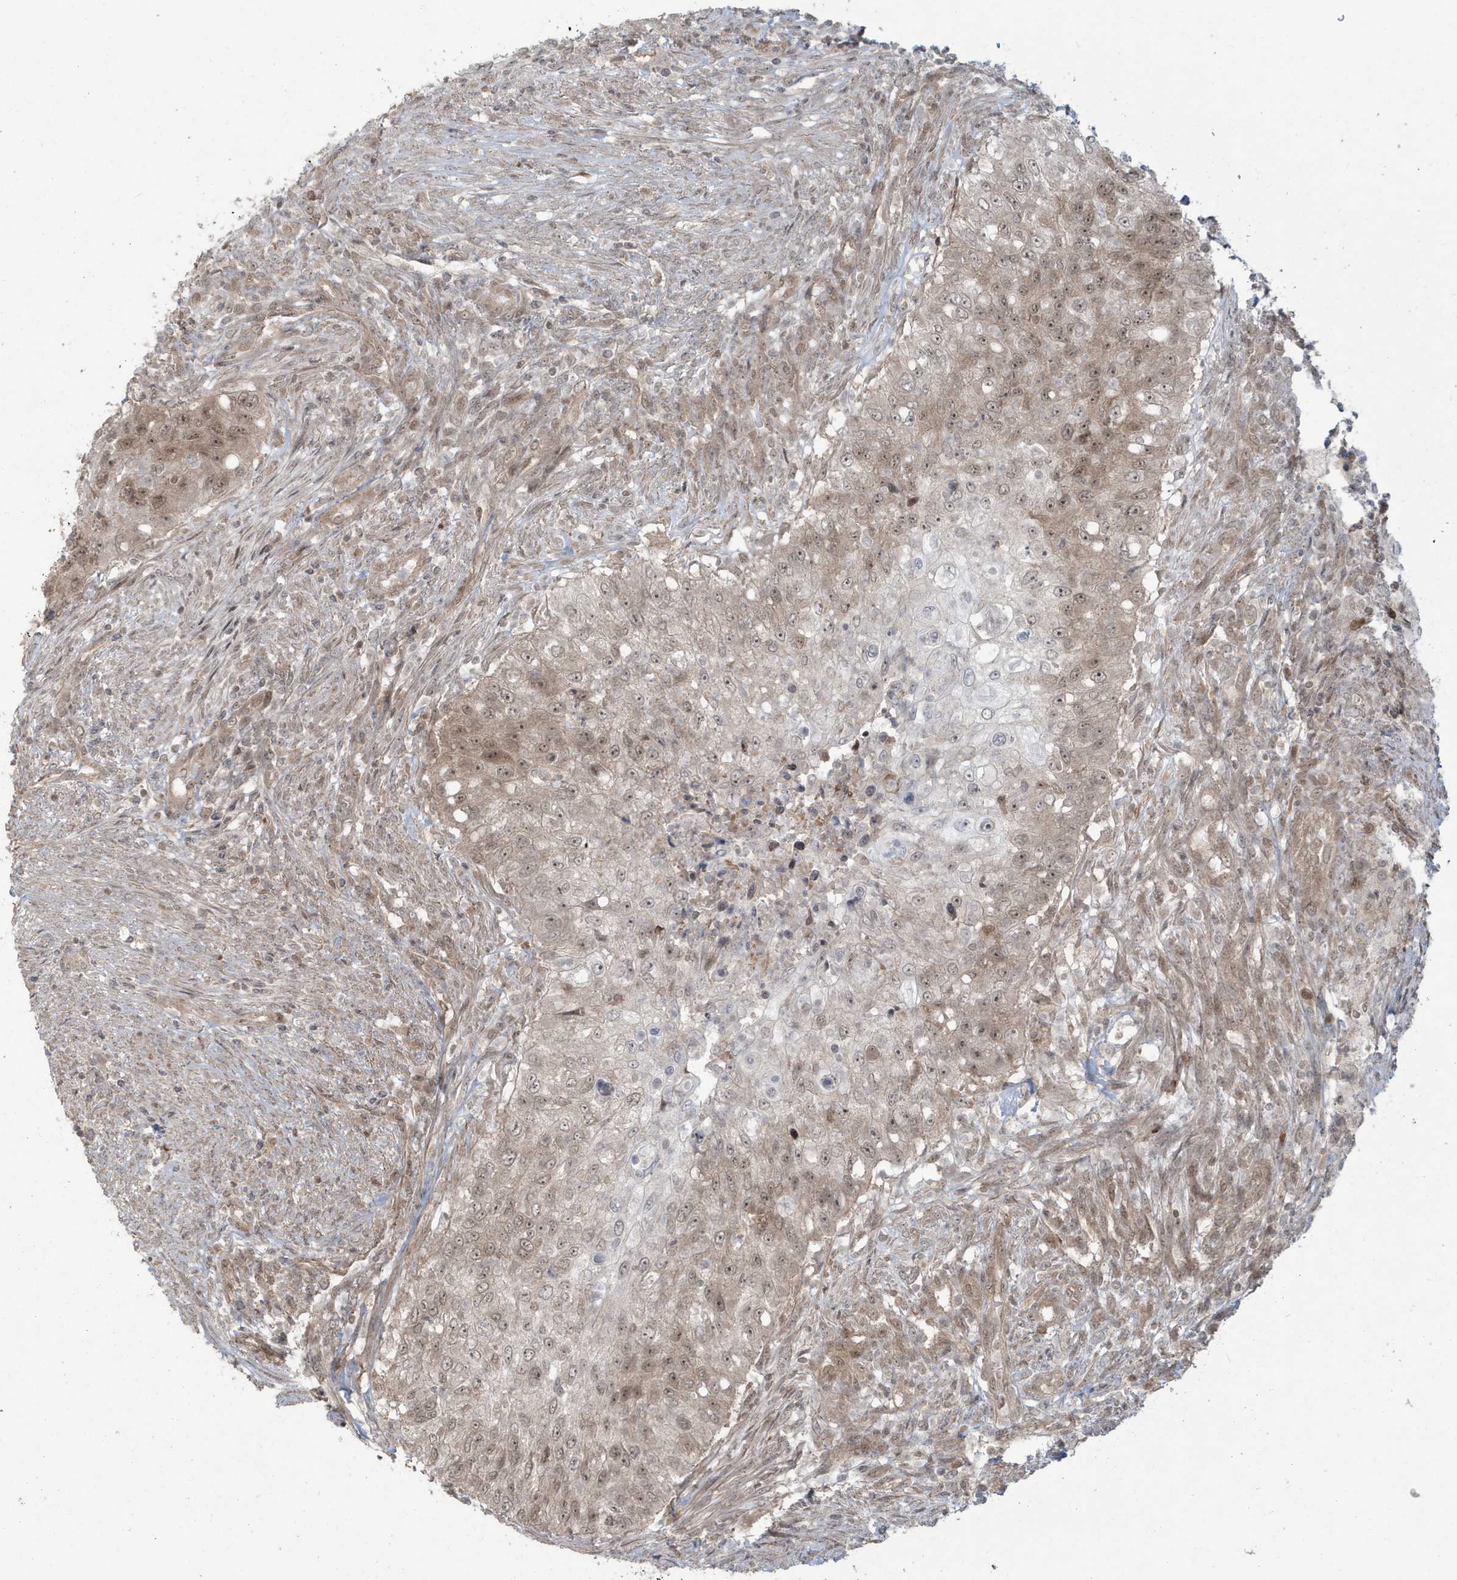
{"staining": {"intensity": "weak", "quantity": ">75%", "location": "cytoplasmic/membranous,nuclear"}, "tissue": "urothelial cancer", "cell_type": "Tumor cells", "image_type": "cancer", "snomed": [{"axis": "morphology", "description": "Urothelial carcinoma, High grade"}, {"axis": "topography", "description": "Urinary bladder"}], "caption": "Immunohistochemical staining of urothelial carcinoma (high-grade) demonstrates low levels of weak cytoplasmic/membranous and nuclear protein staining in approximately >75% of tumor cells.", "gene": "C1orf52", "patient": {"sex": "female", "age": 60}}